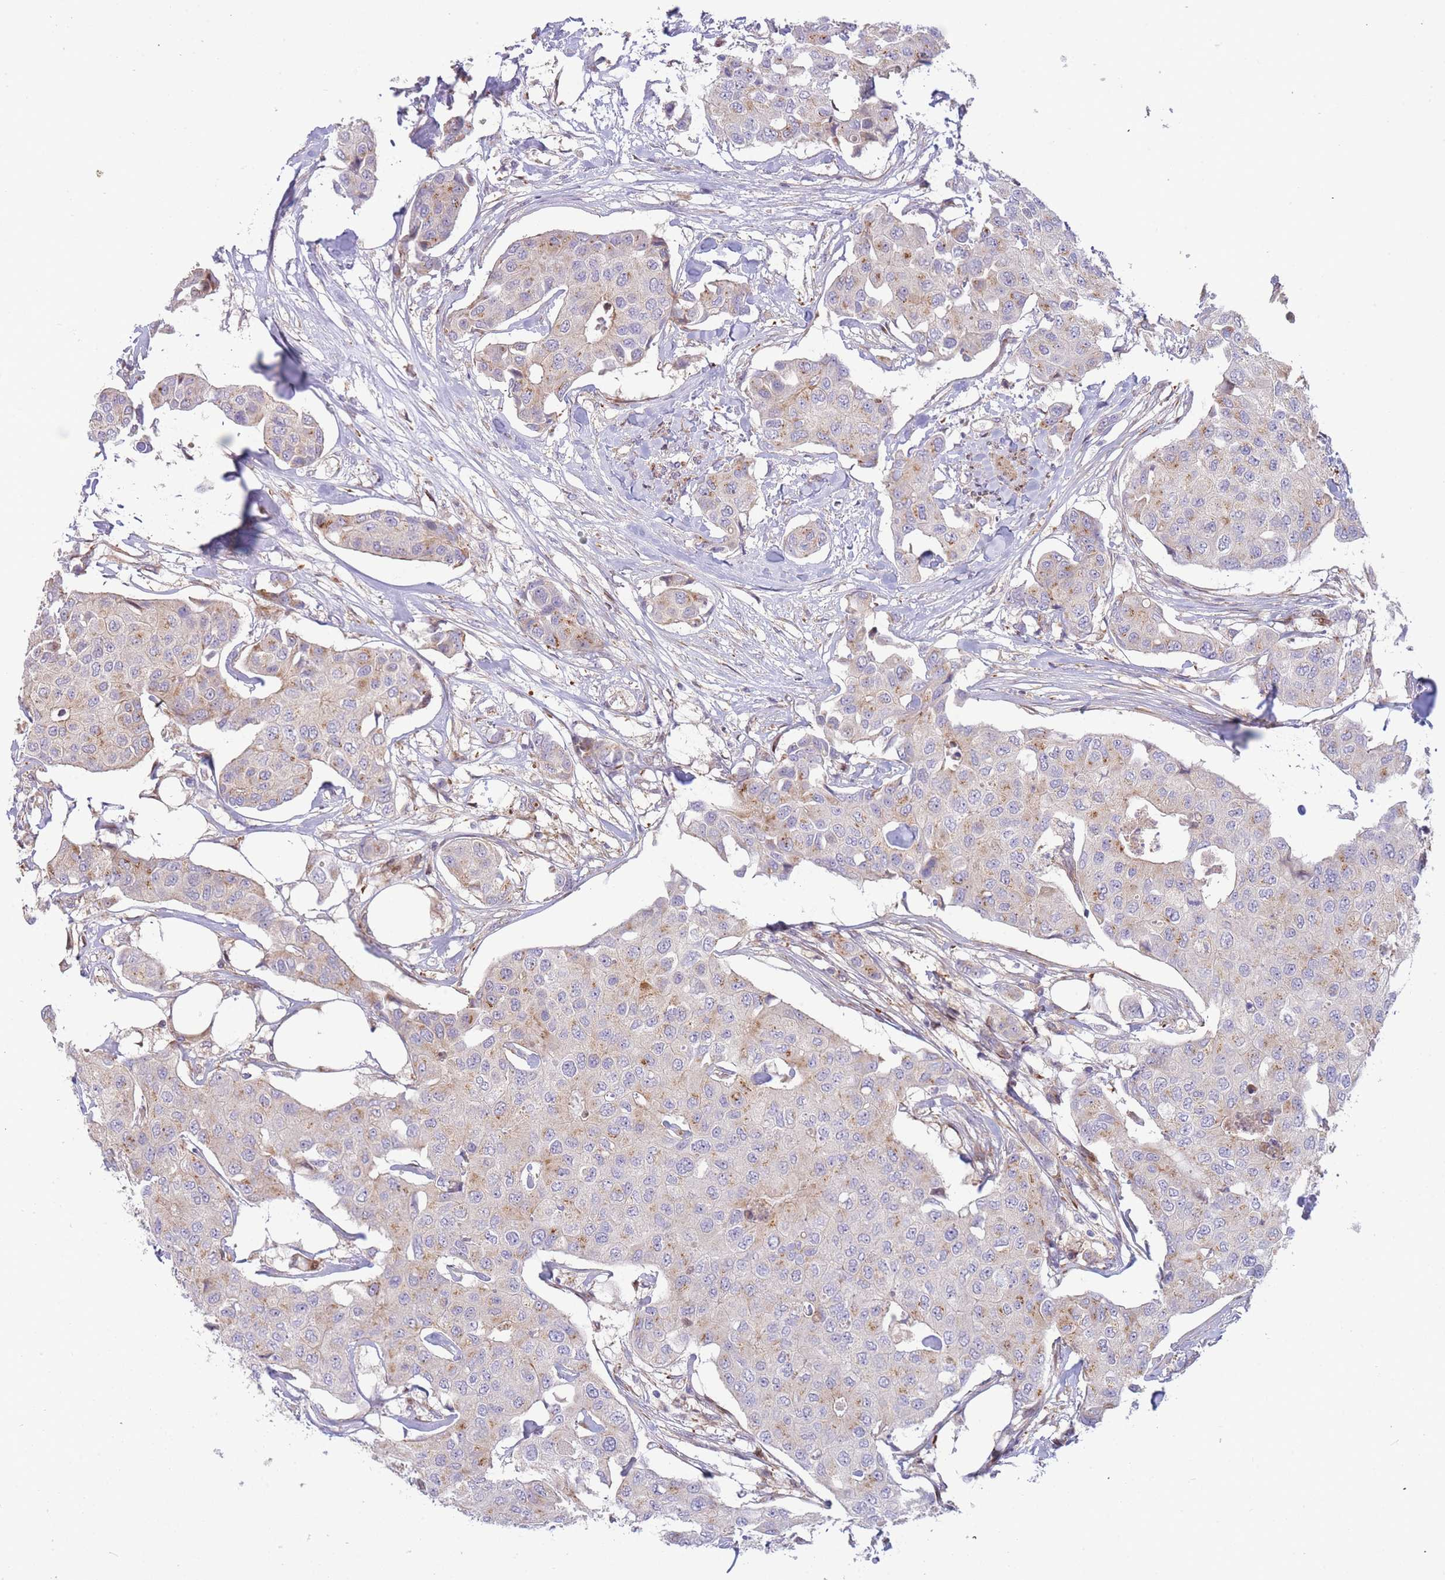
{"staining": {"intensity": "weak", "quantity": "<25%", "location": "cytoplasmic/membranous"}, "tissue": "breast cancer", "cell_type": "Tumor cells", "image_type": "cancer", "snomed": [{"axis": "morphology", "description": "Duct carcinoma"}, {"axis": "topography", "description": "Breast"}, {"axis": "topography", "description": "Lymph node"}], "caption": "DAB immunohistochemical staining of human breast cancer exhibits no significant positivity in tumor cells. Brightfield microscopy of immunohistochemistry (IHC) stained with DAB (3,3'-diaminobenzidine) (brown) and hematoxylin (blue), captured at high magnification.", "gene": "ATP5MC2", "patient": {"sex": "female", "age": 80}}